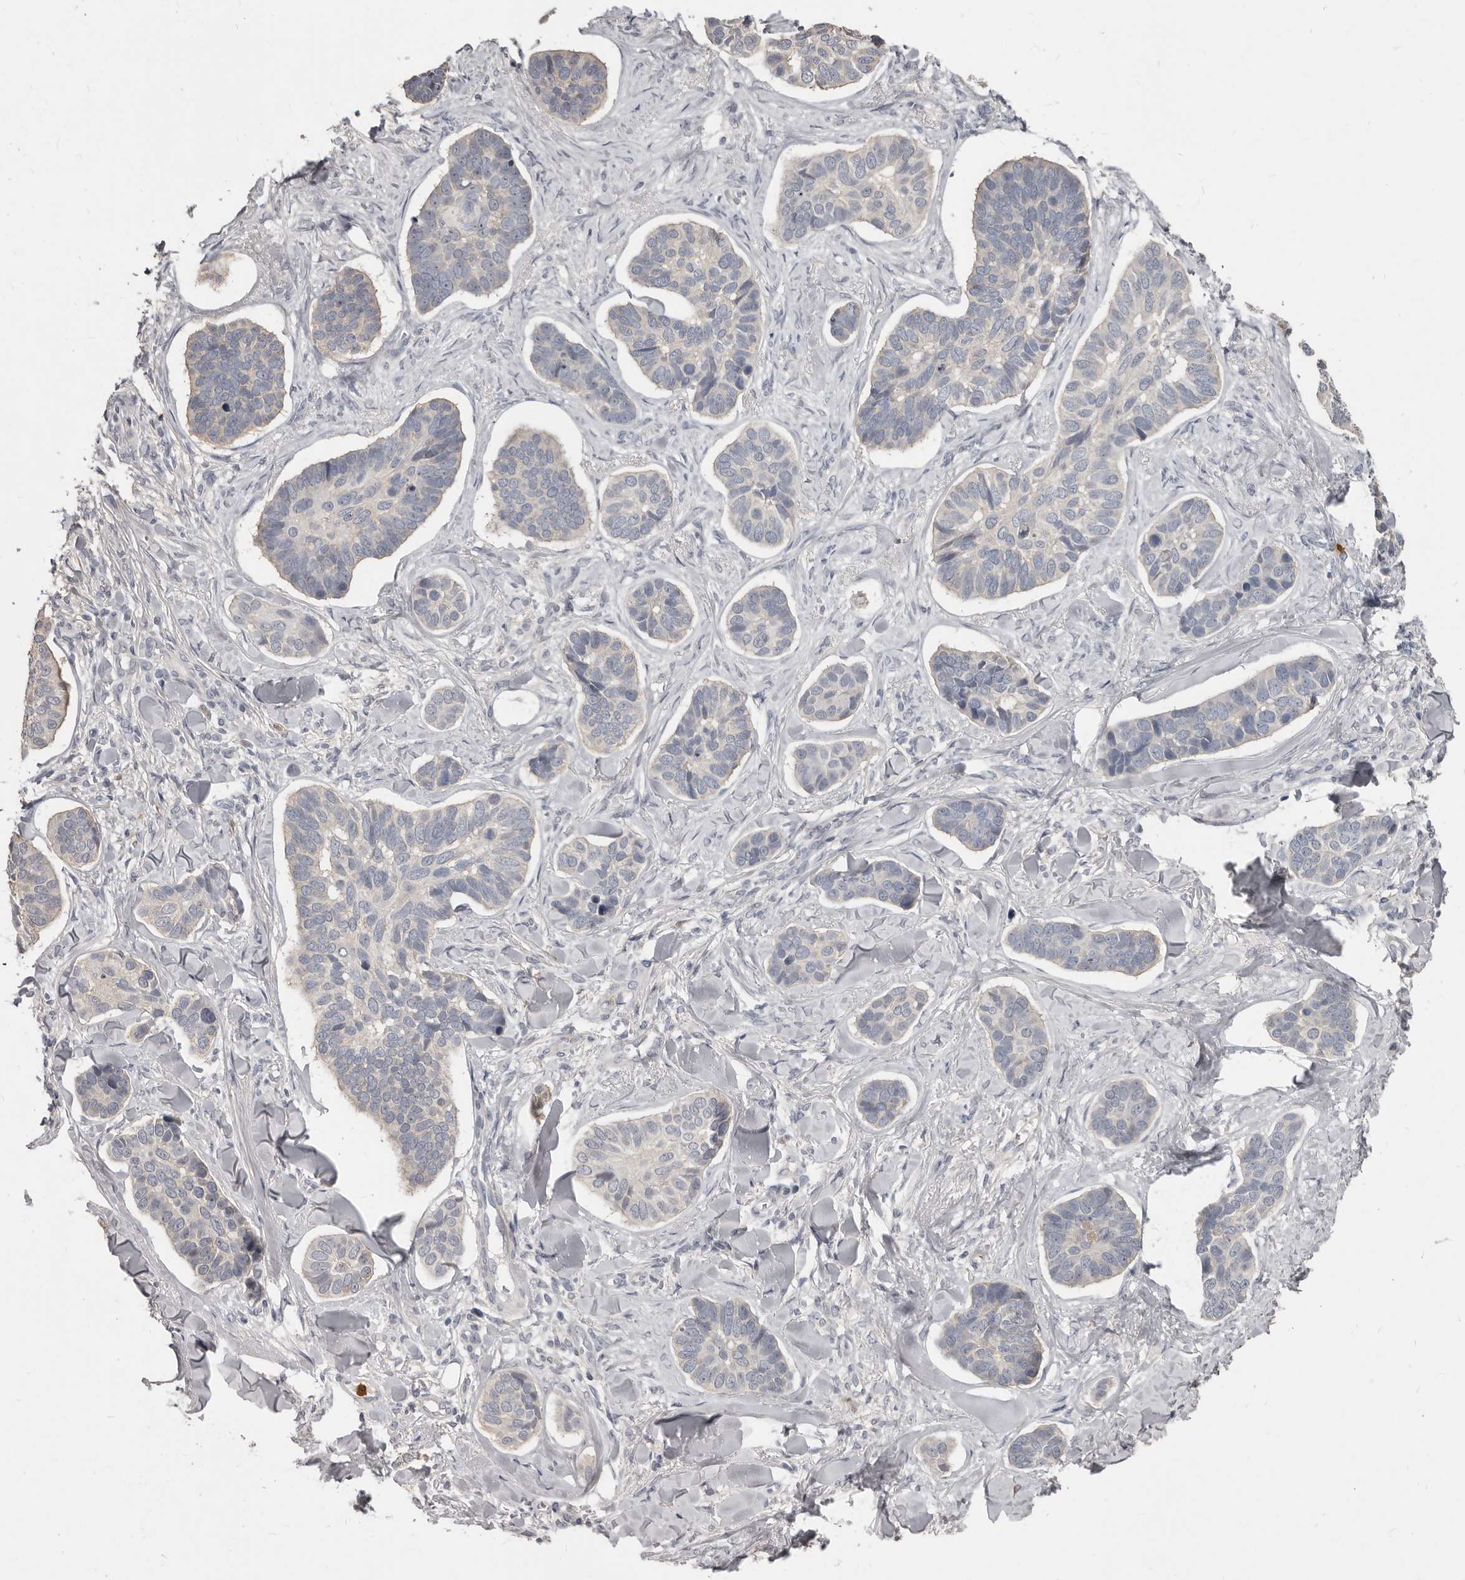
{"staining": {"intensity": "negative", "quantity": "none", "location": "none"}, "tissue": "skin cancer", "cell_type": "Tumor cells", "image_type": "cancer", "snomed": [{"axis": "morphology", "description": "Basal cell carcinoma"}, {"axis": "topography", "description": "Skin"}], "caption": "The histopathology image exhibits no staining of tumor cells in skin basal cell carcinoma.", "gene": "GPR157", "patient": {"sex": "male", "age": 62}}